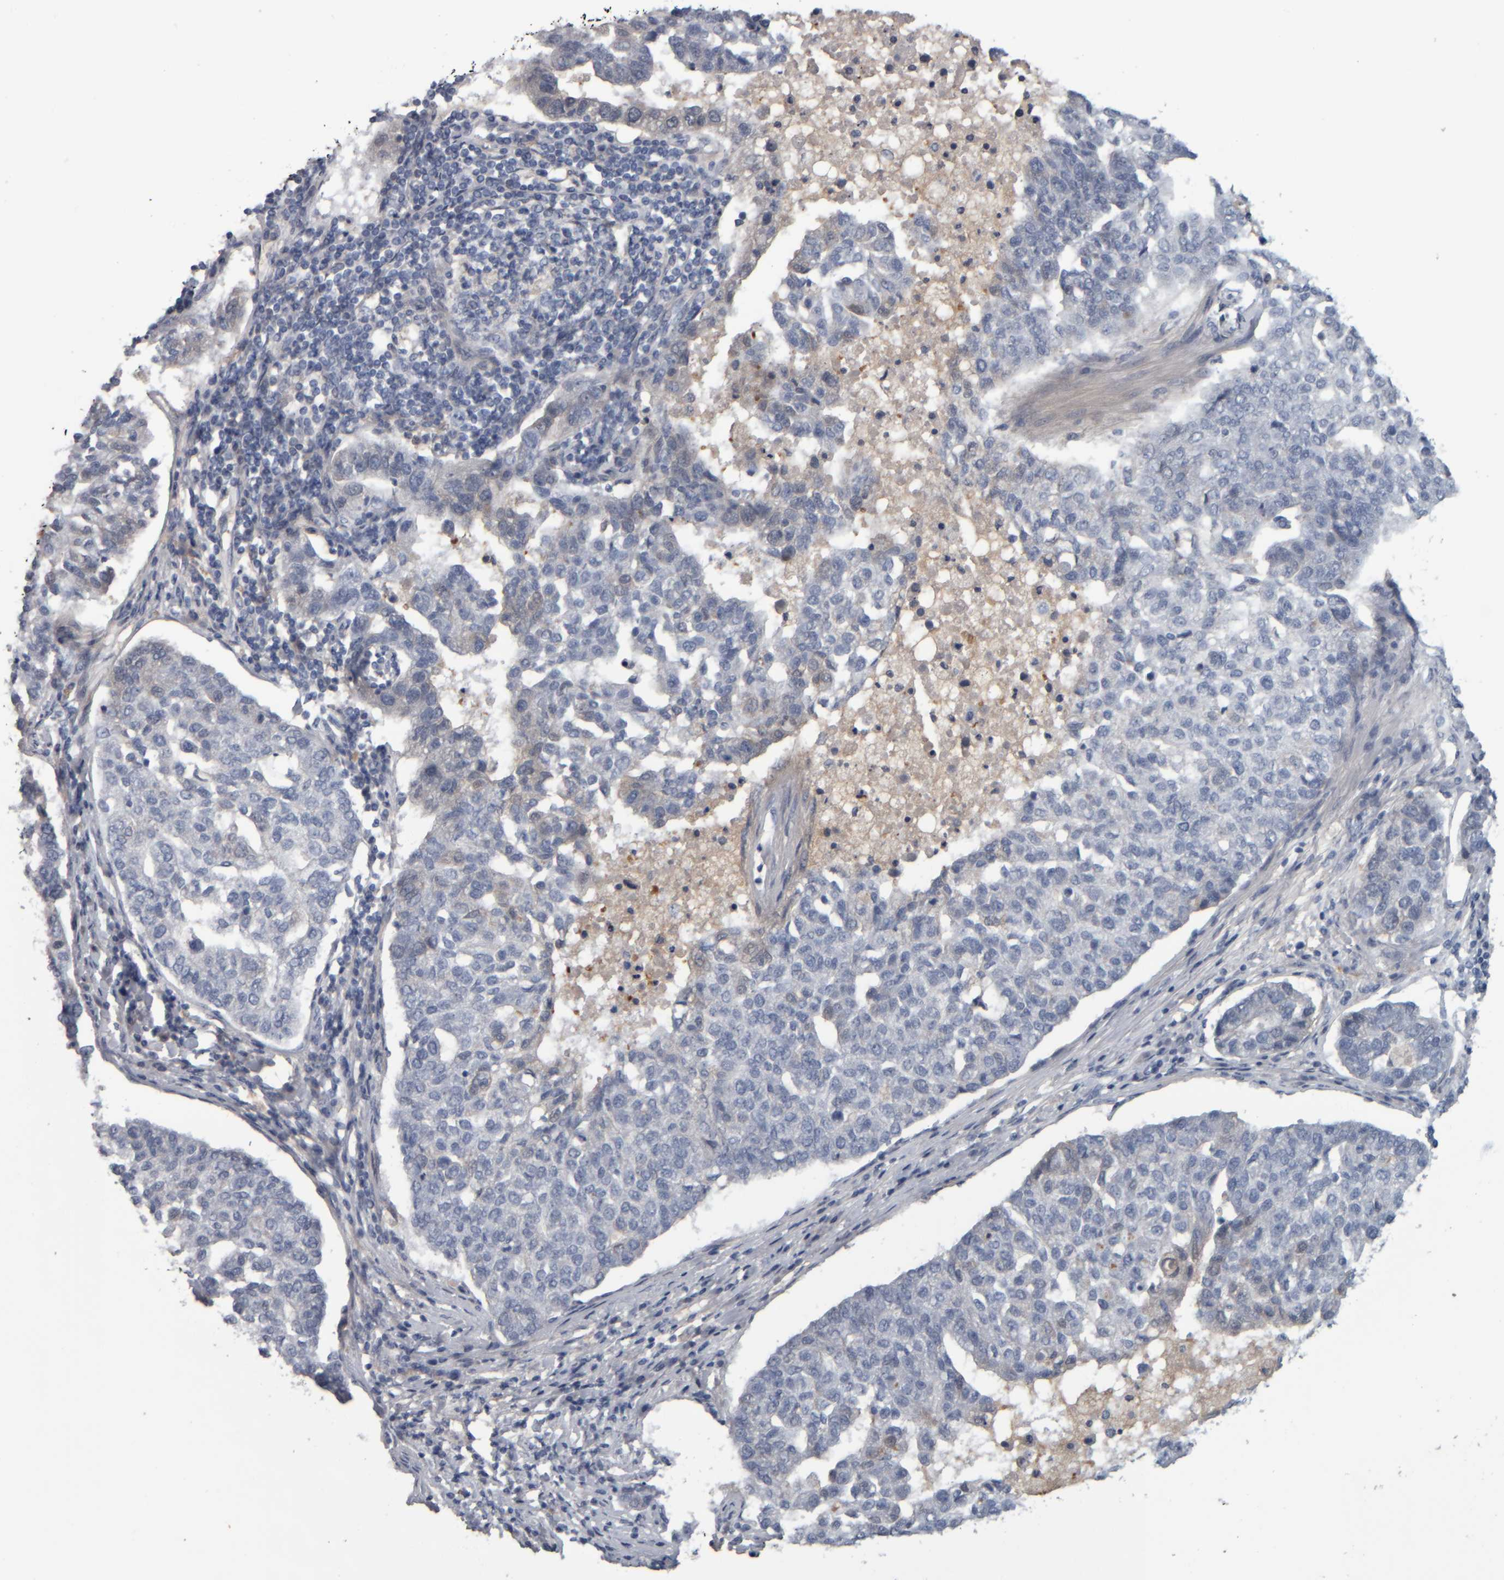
{"staining": {"intensity": "negative", "quantity": "none", "location": "none"}, "tissue": "pancreatic cancer", "cell_type": "Tumor cells", "image_type": "cancer", "snomed": [{"axis": "morphology", "description": "Adenocarcinoma, NOS"}, {"axis": "topography", "description": "Pancreas"}], "caption": "The image reveals no staining of tumor cells in pancreatic adenocarcinoma. Nuclei are stained in blue.", "gene": "CAVIN4", "patient": {"sex": "female", "age": 61}}